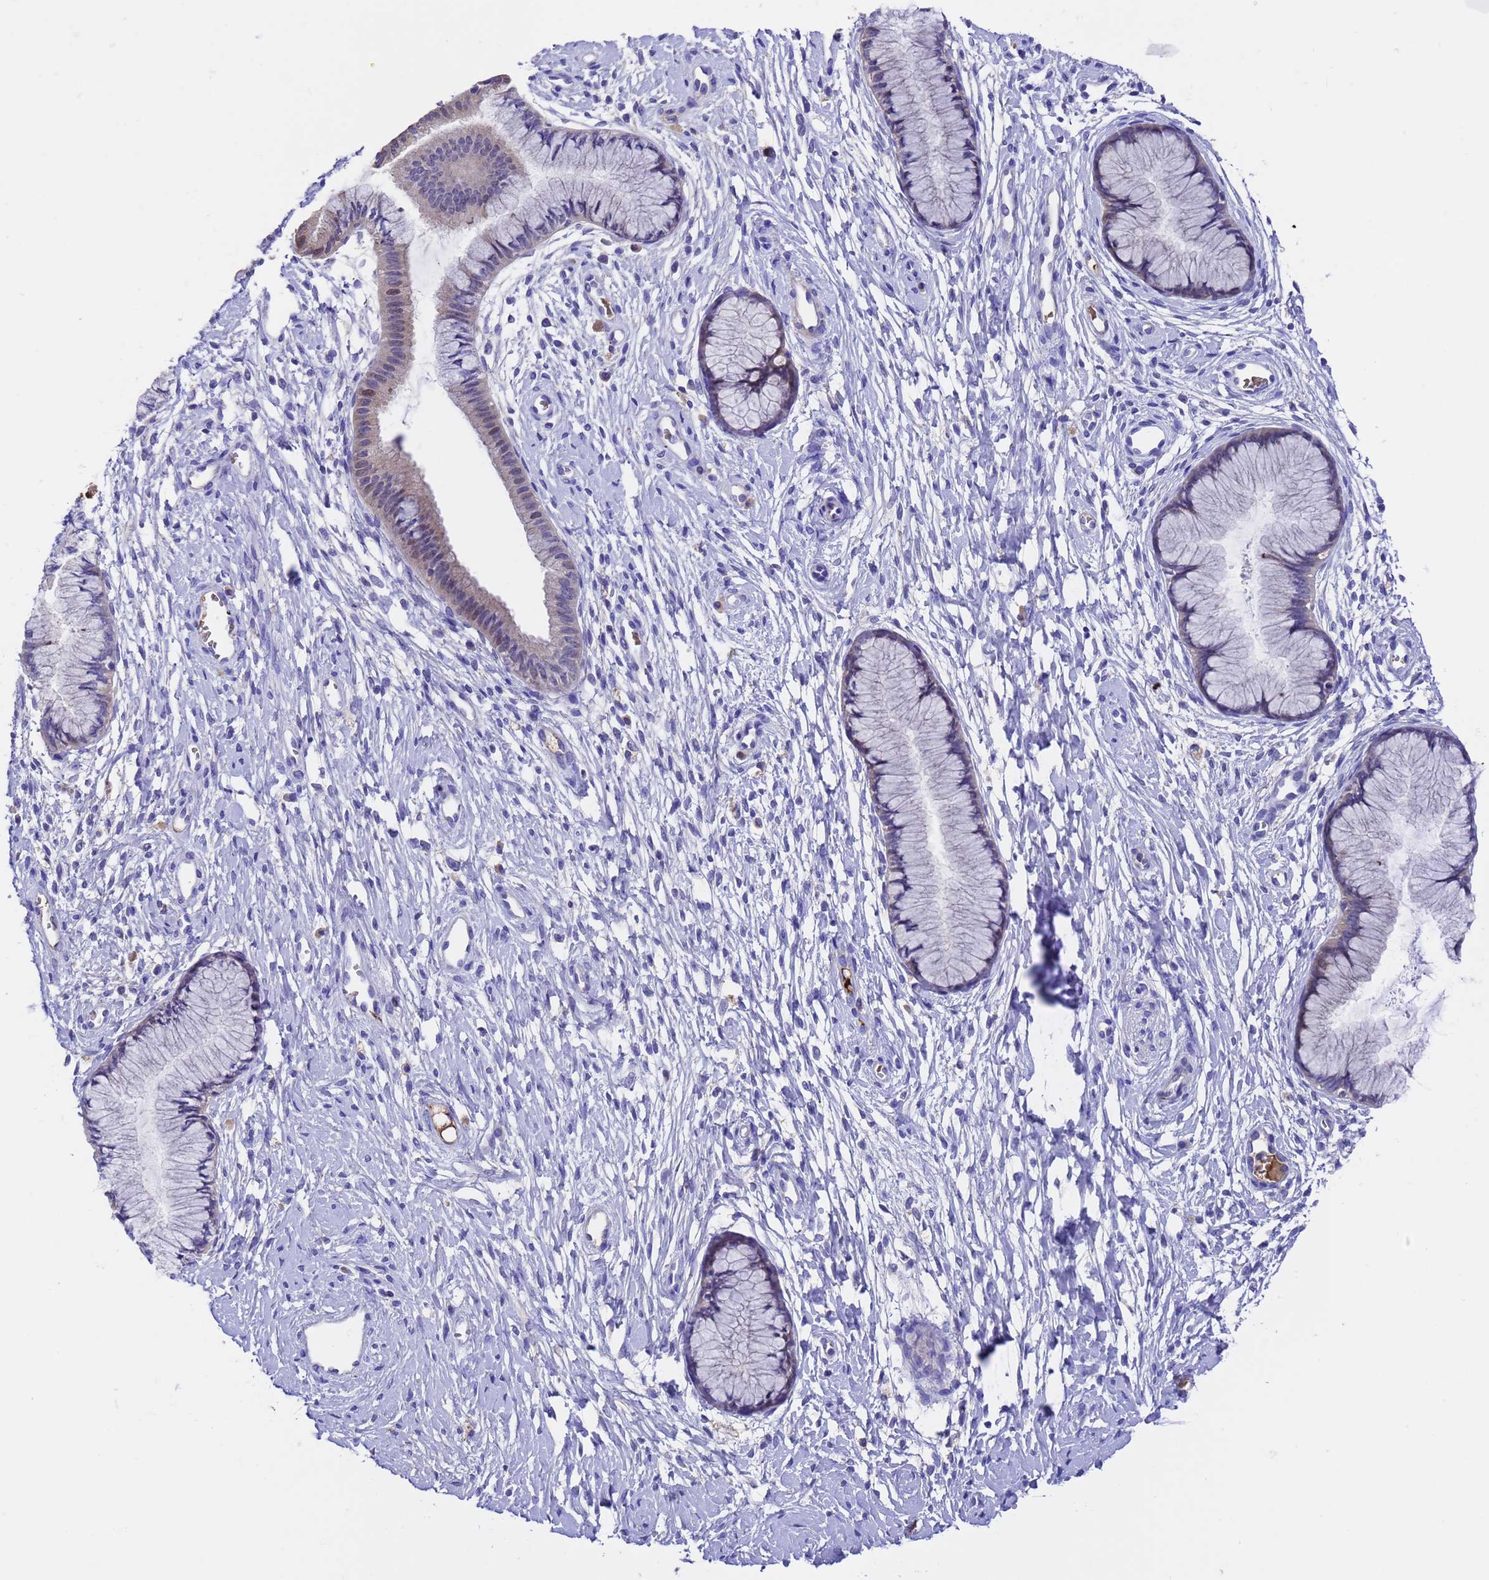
{"staining": {"intensity": "weak", "quantity": "<25%", "location": "cytoplasmic/membranous,nuclear"}, "tissue": "cervix", "cell_type": "Glandular cells", "image_type": "normal", "snomed": [{"axis": "morphology", "description": "Normal tissue, NOS"}, {"axis": "topography", "description": "Cervix"}], "caption": "IHC micrograph of benign cervix stained for a protein (brown), which demonstrates no staining in glandular cells.", "gene": "ELP6", "patient": {"sex": "female", "age": 42}}